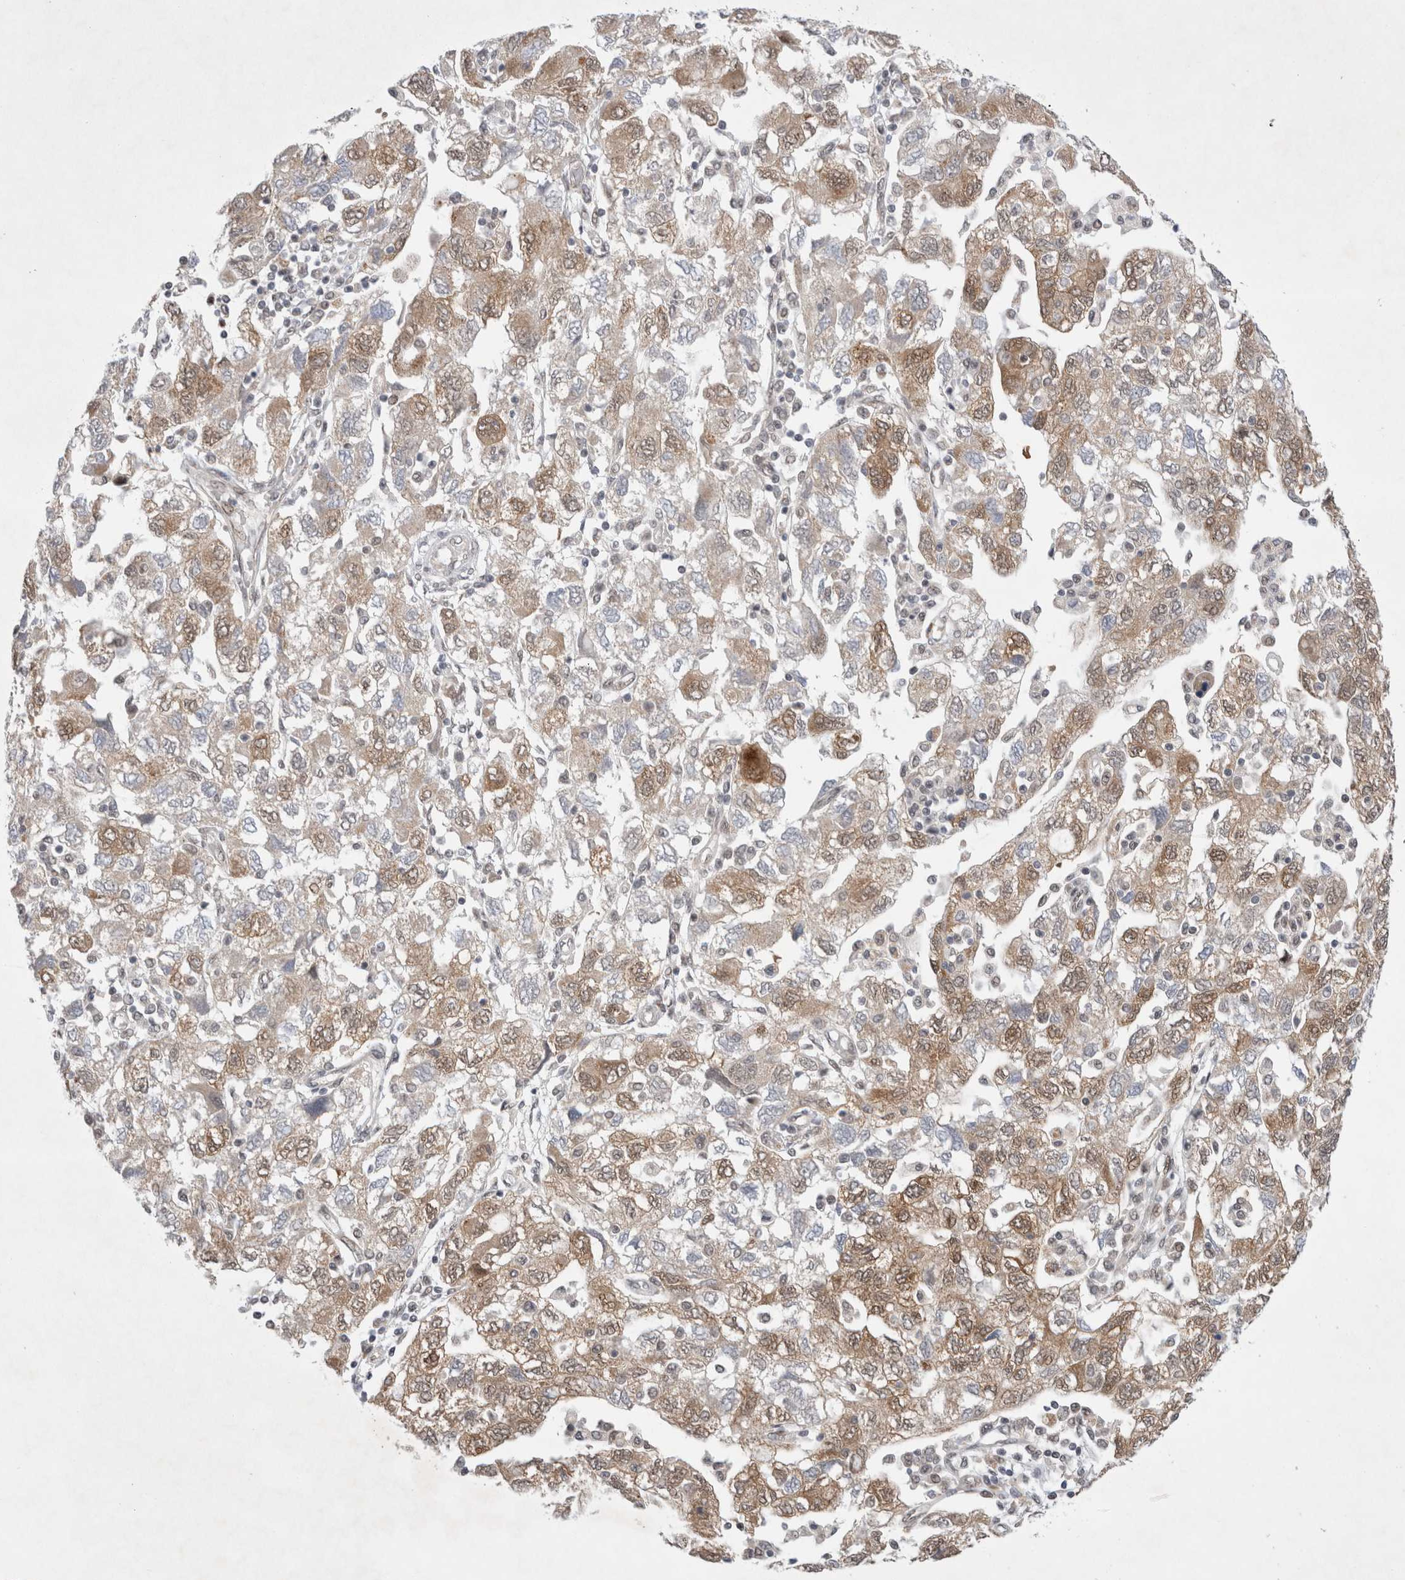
{"staining": {"intensity": "weak", "quantity": ">75%", "location": "cytoplasmic/membranous,nuclear"}, "tissue": "ovarian cancer", "cell_type": "Tumor cells", "image_type": "cancer", "snomed": [{"axis": "morphology", "description": "Carcinoma, NOS"}, {"axis": "morphology", "description": "Cystadenocarcinoma, serous, NOS"}, {"axis": "topography", "description": "Ovary"}], "caption": "An image of human ovarian cancer stained for a protein shows weak cytoplasmic/membranous and nuclear brown staining in tumor cells.", "gene": "WIPF2", "patient": {"sex": "female", "age": 69}}